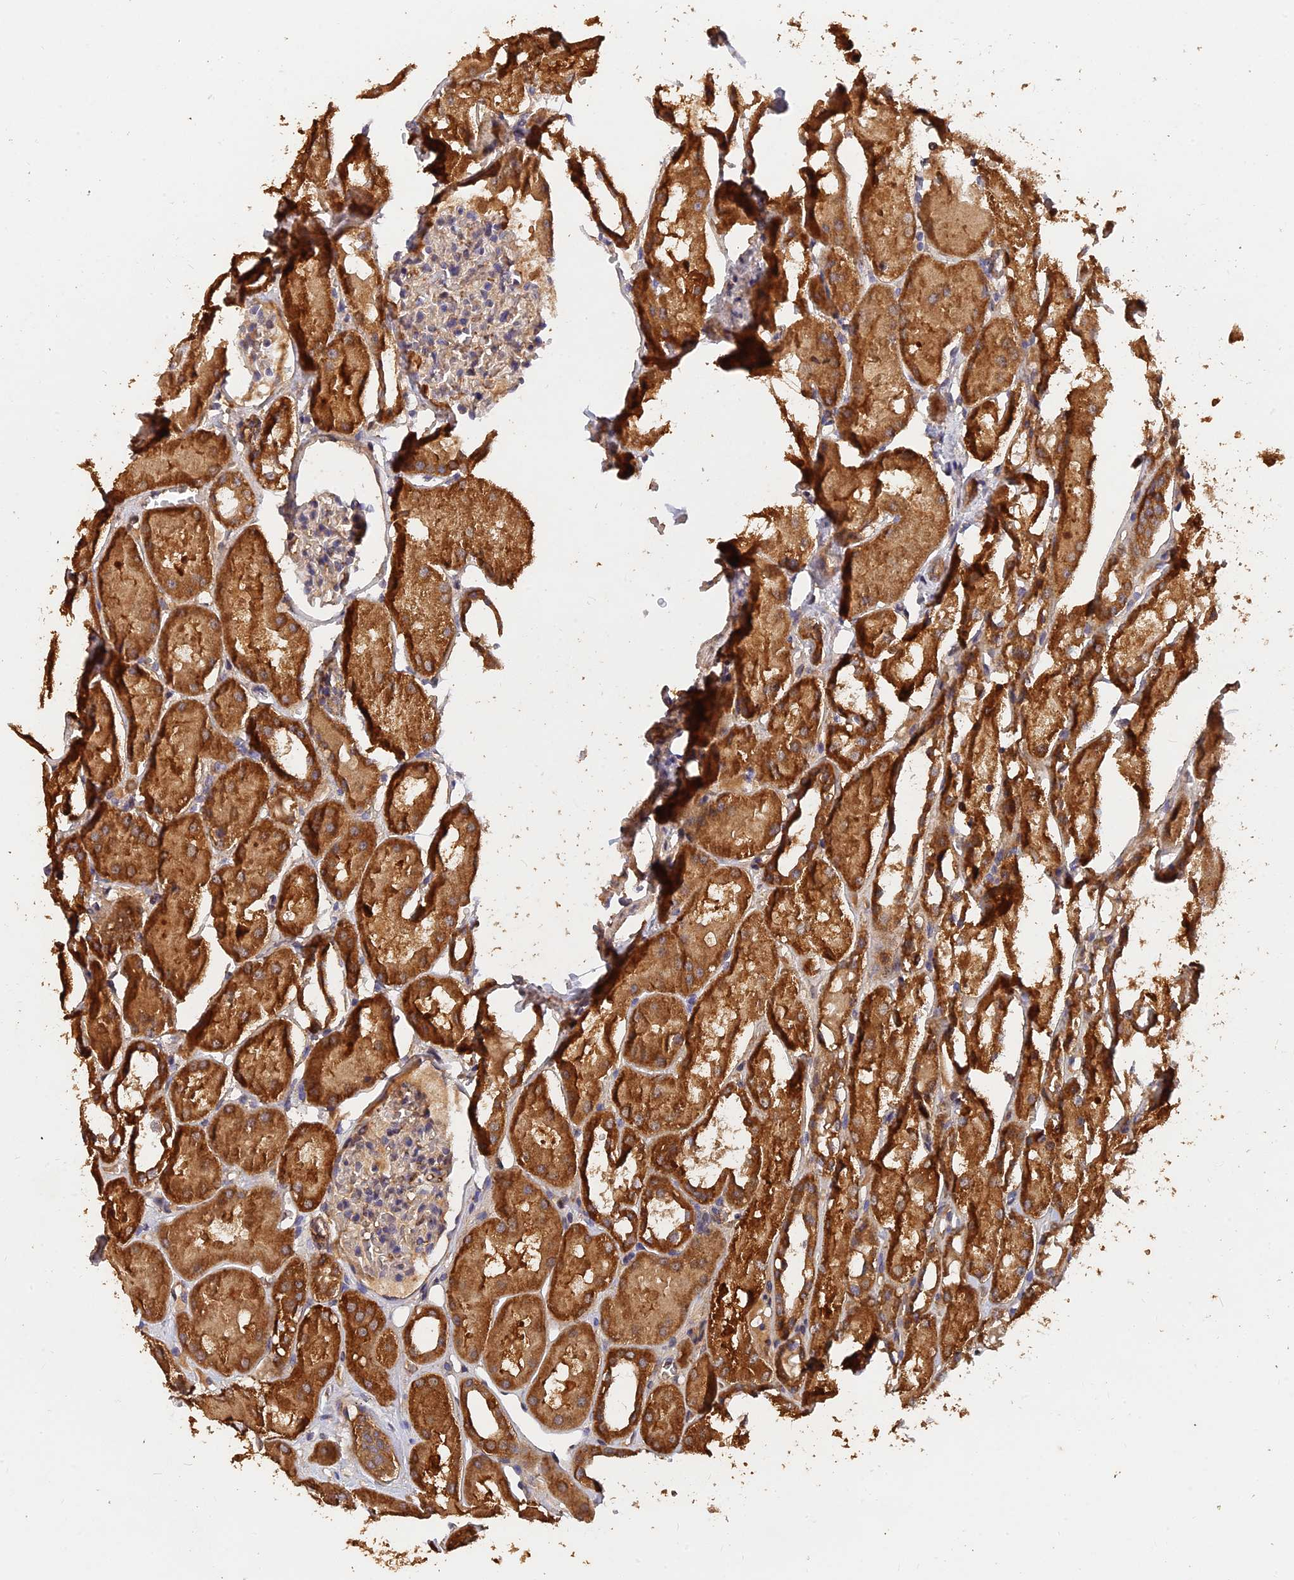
{"staining": {"intensity": "negative", "quantity": "none", "location": "none"}, "tissue": "kidney", "cell_type": "Cells in glomeruli", "image_type": "normal", "snomed": [{"axis": "morphology", "description": "Normal tissue, NOS"}, {"axis": "topography", "description": "Kidney"}, {"axis": "topography", "description": "Urinary bladder"}], "caption": "Protein analysis of benign kidney demonstrates no significant expression in cells in glomeruli.", "gene": "SLC38A11", "patient": {"sex": "male", "age": 16}}